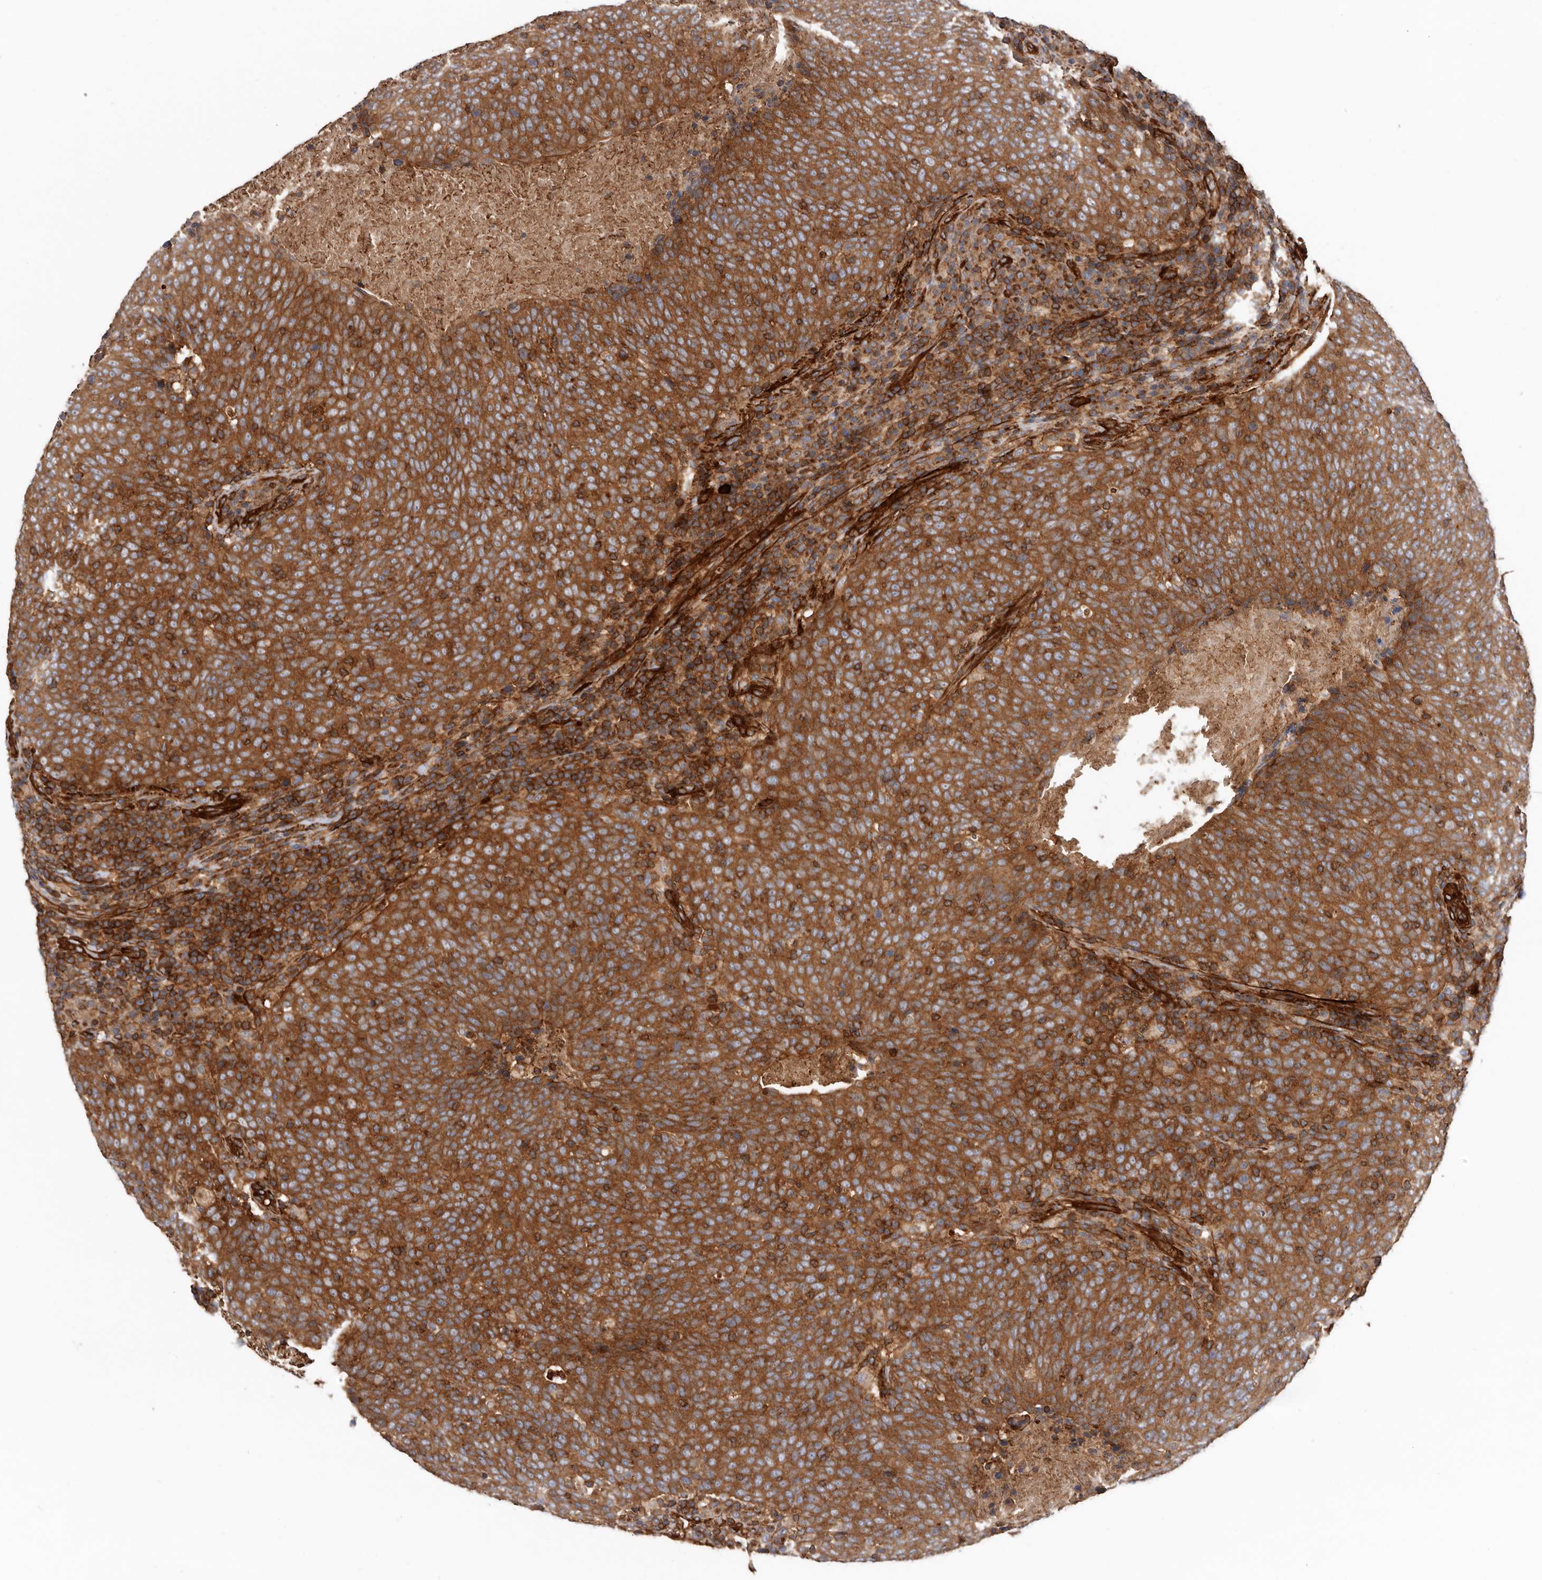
{"staining": {"intensity": "strong", "quantity": ">75%", "location": "cytoplasmic/membranous"}, "tissue": "head and neck cancer", "cell_type": "Tumor cells", "image_type": "cancer", "snomed": [{"axis": "morphology", "description": "Squamous cell carcinoma, NOS"}, {"axis": "morphology", "description": "Squamous cell carcinoma, metastatic, NOS"}, {"axis": "topography", "description": "Lymph node"}, {"axis": "topography", "description": "Head-Neck"}], "caption": "Protein expression analysis of head and neck cancer (squamous cell carcinoma) exhibits strong cytoplasmic/membranous positivity in approximately >75% of tumor cells. The staining is performed using DAB brown chromogen to label protein expression. The nuclei are counter-stained blue using hematoxylin.", "gene": "TMC7", "patient": {"sex": "male", "age": 62}}